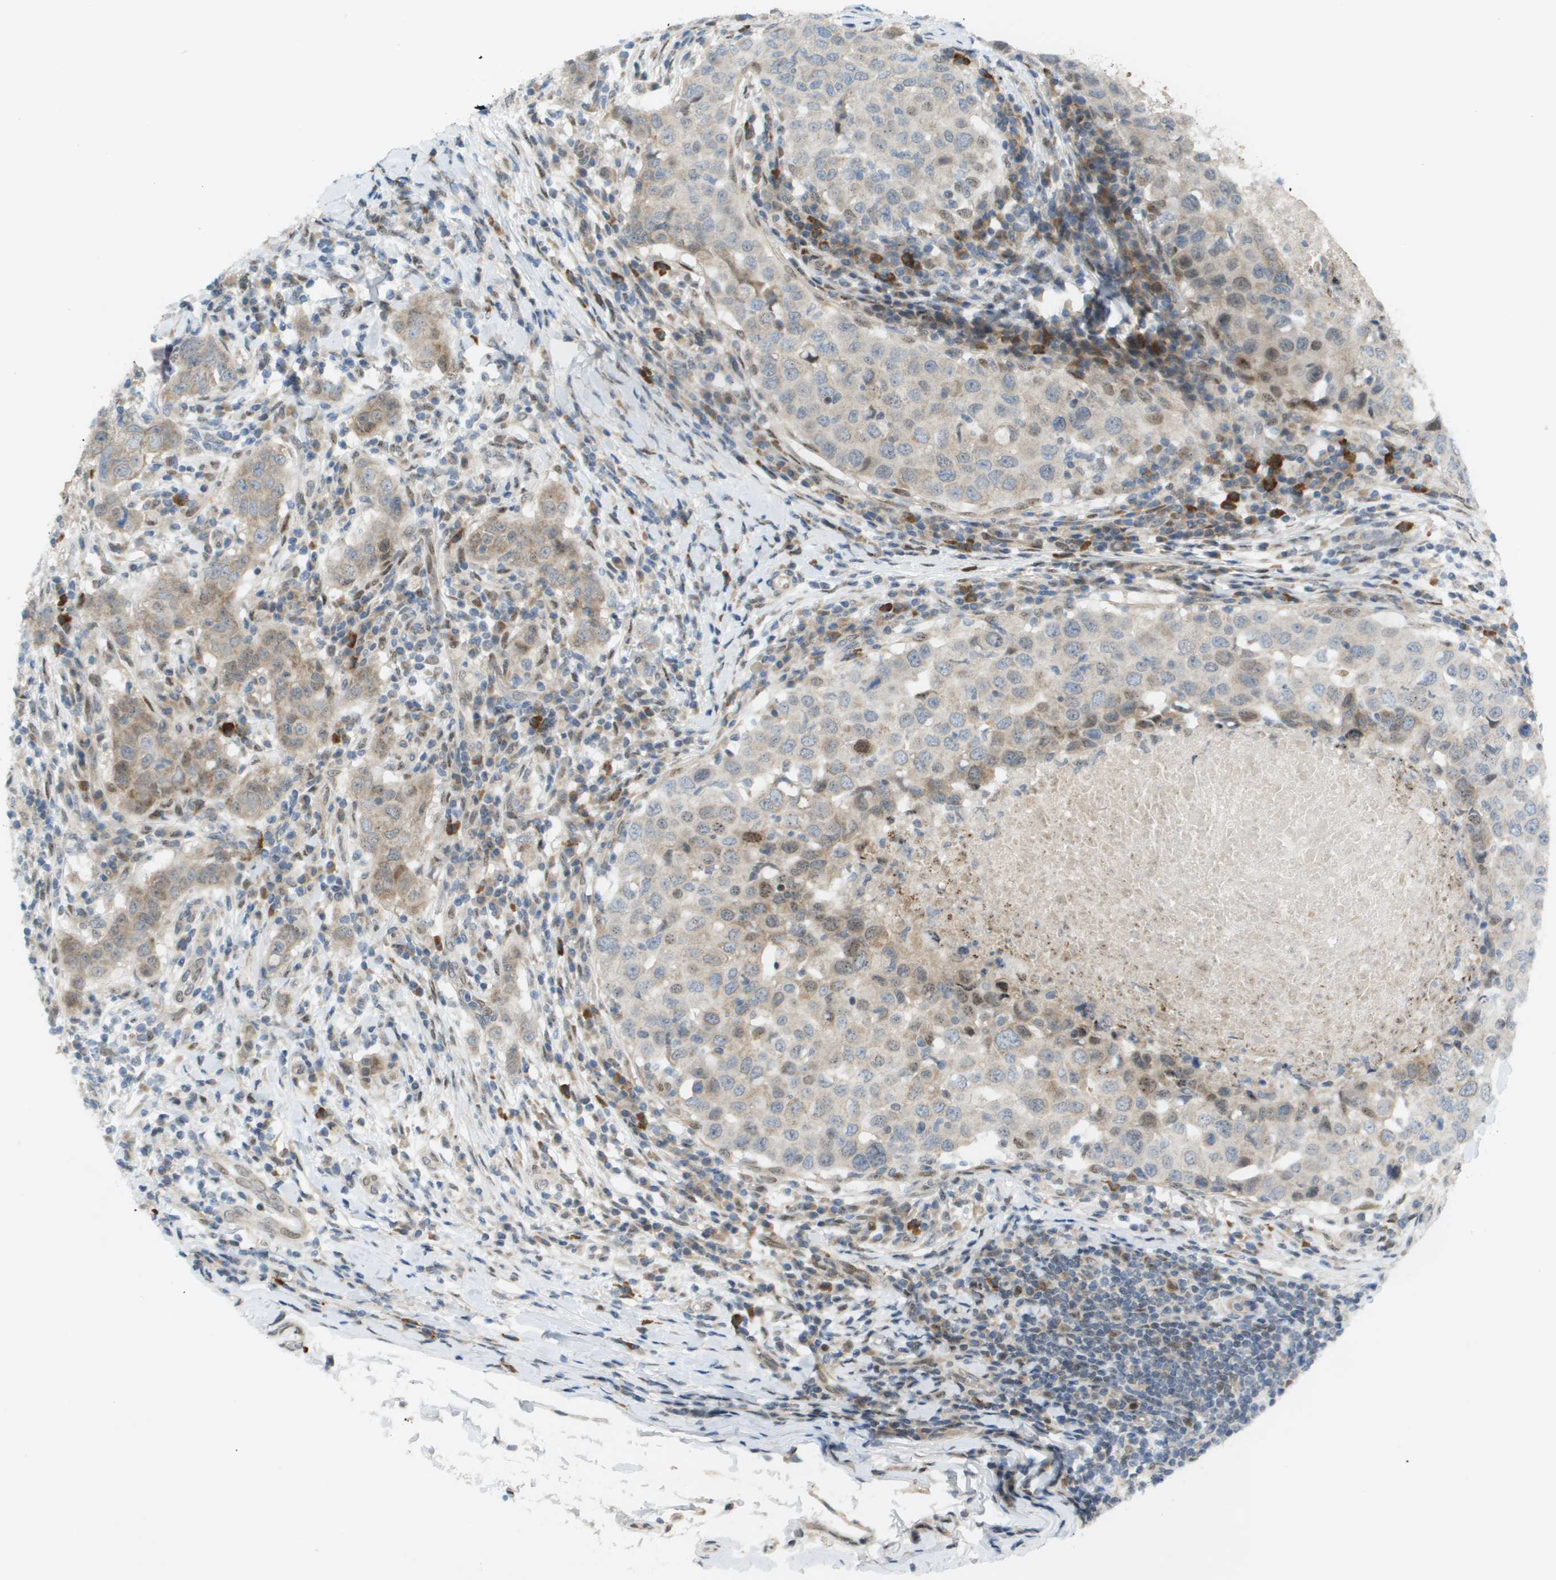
{"staining": {"intensity": "weak", "quantity": "25%-75%", "location": "cytoplasmic/membranous,nuclear"}, "tissue": "breast cancer", "cell_type": "Tumor cells", "image_type": "cancer", "snomed": [{"axis": "morphology", "description": "Duct carcinoma"}, {"axis": "topography", "description": "Breast"}], "caption": "High-magnification brightfield microscopy of breast cancer stained with DAB (brown) and counterstained with hematoxylin (blue). tumor cells exhibit weak cytoplasmic/membranous and nuclear expression is present in approximately25%-75% of cells. (Stains: DAB (3,3'-diaminobenzidine) in brown, nuclei in blue, Microscopy: brightfield microscopy at high magnification).", "gene": "CACNB4", "patient": {"sex": "female", "age": 27}}